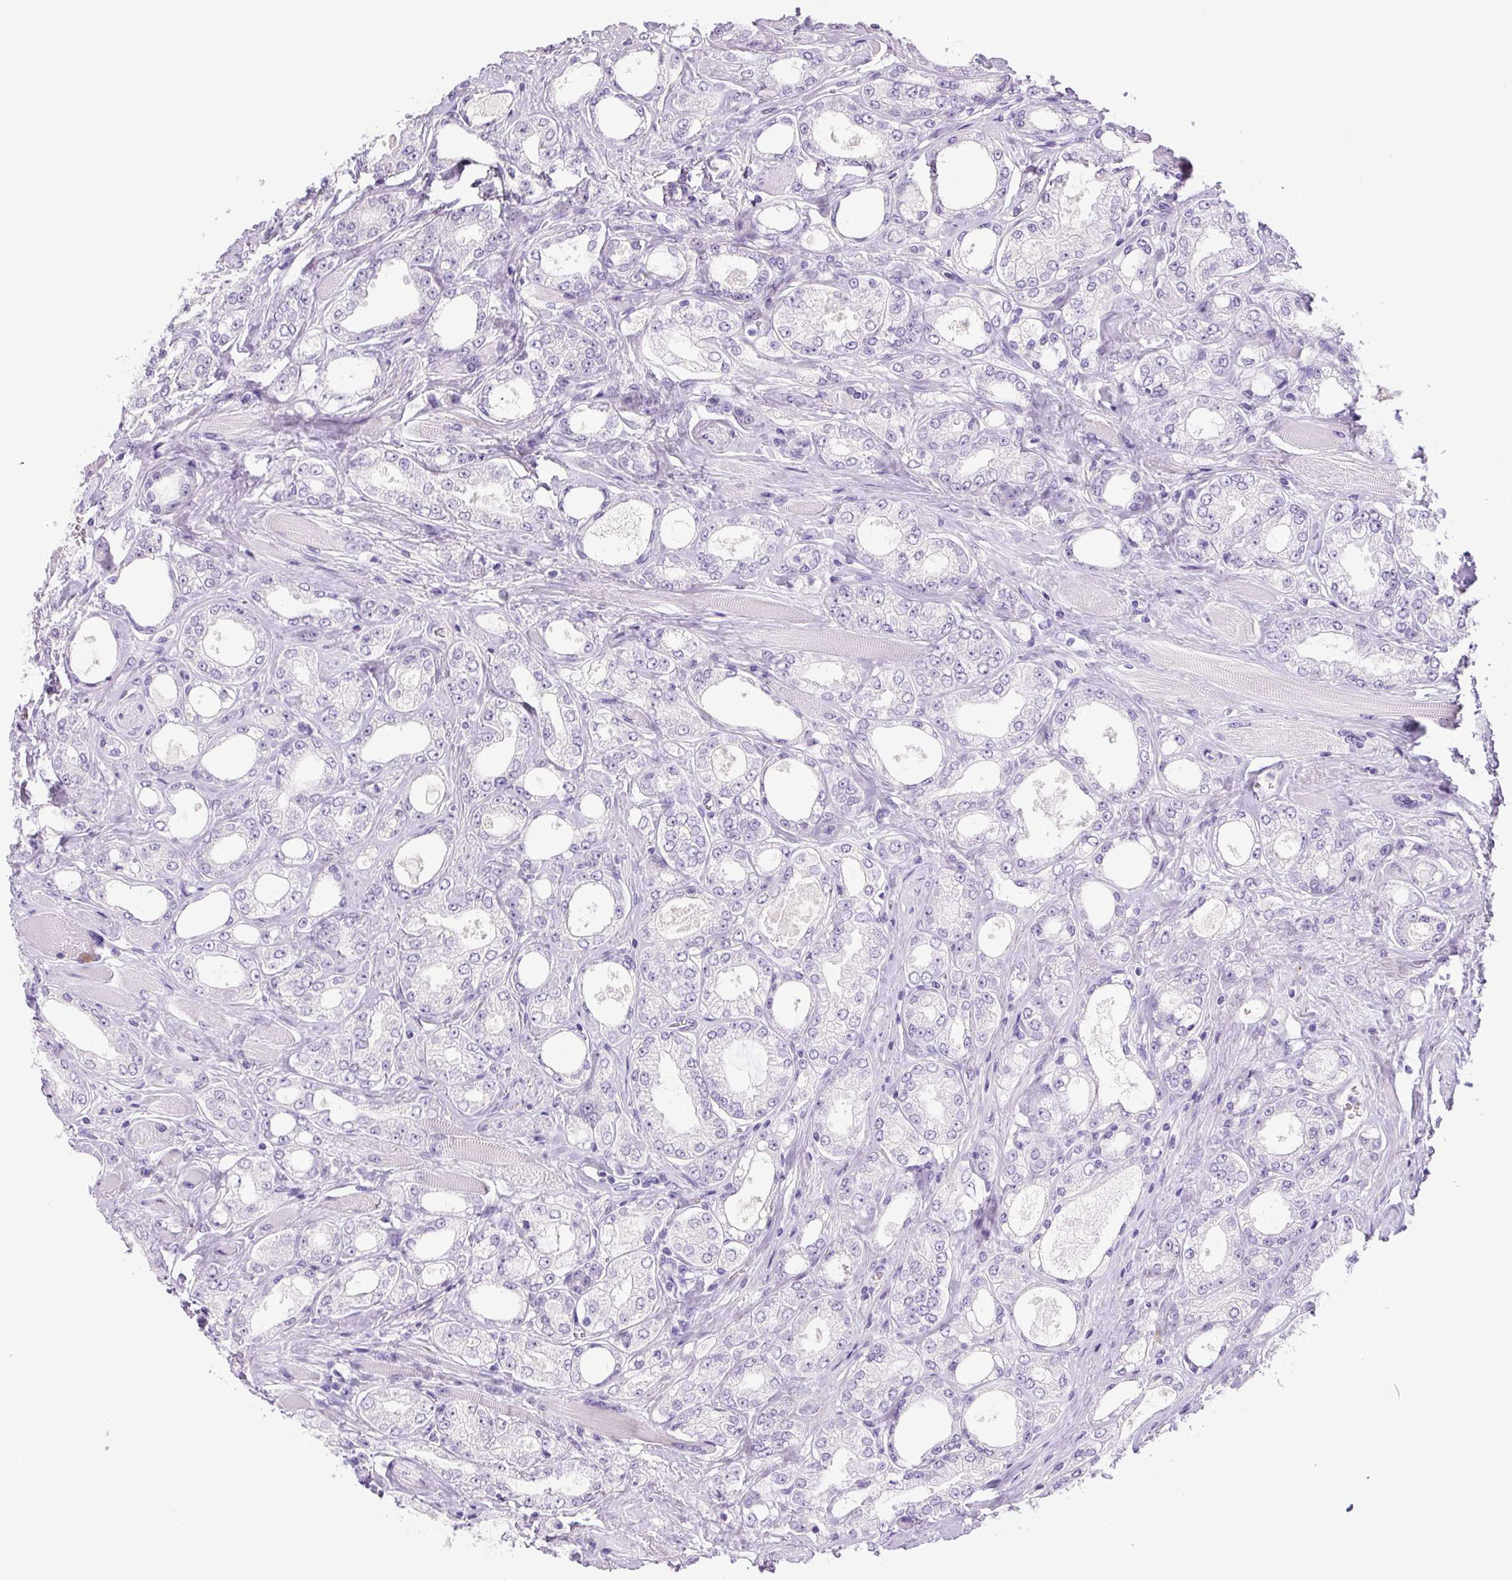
{"staining": {"intensity": "negative", "quantity": "none", "location": "none"}, "tissue": "prostate cancer", "cell_type": "Tumor cells", "image_type": "cancer", "snomed": [{"axis": "morphology", "description": "Adenocarcinoma, High grade"}, {"axis": "topography", "description": "Prostate"}], "caption": "High-grade adenocarcinoma (prostate) was stained to show a protein in brown. There is no significant expression in tumor cells. Brightfield microscopy of immunohistochemistry (IHC) stained with DAB (brown) and hematoxylin (blue), captured at high magnification.", "gene": "CHGA", "patient": {"sex": "male", "age": 68}}